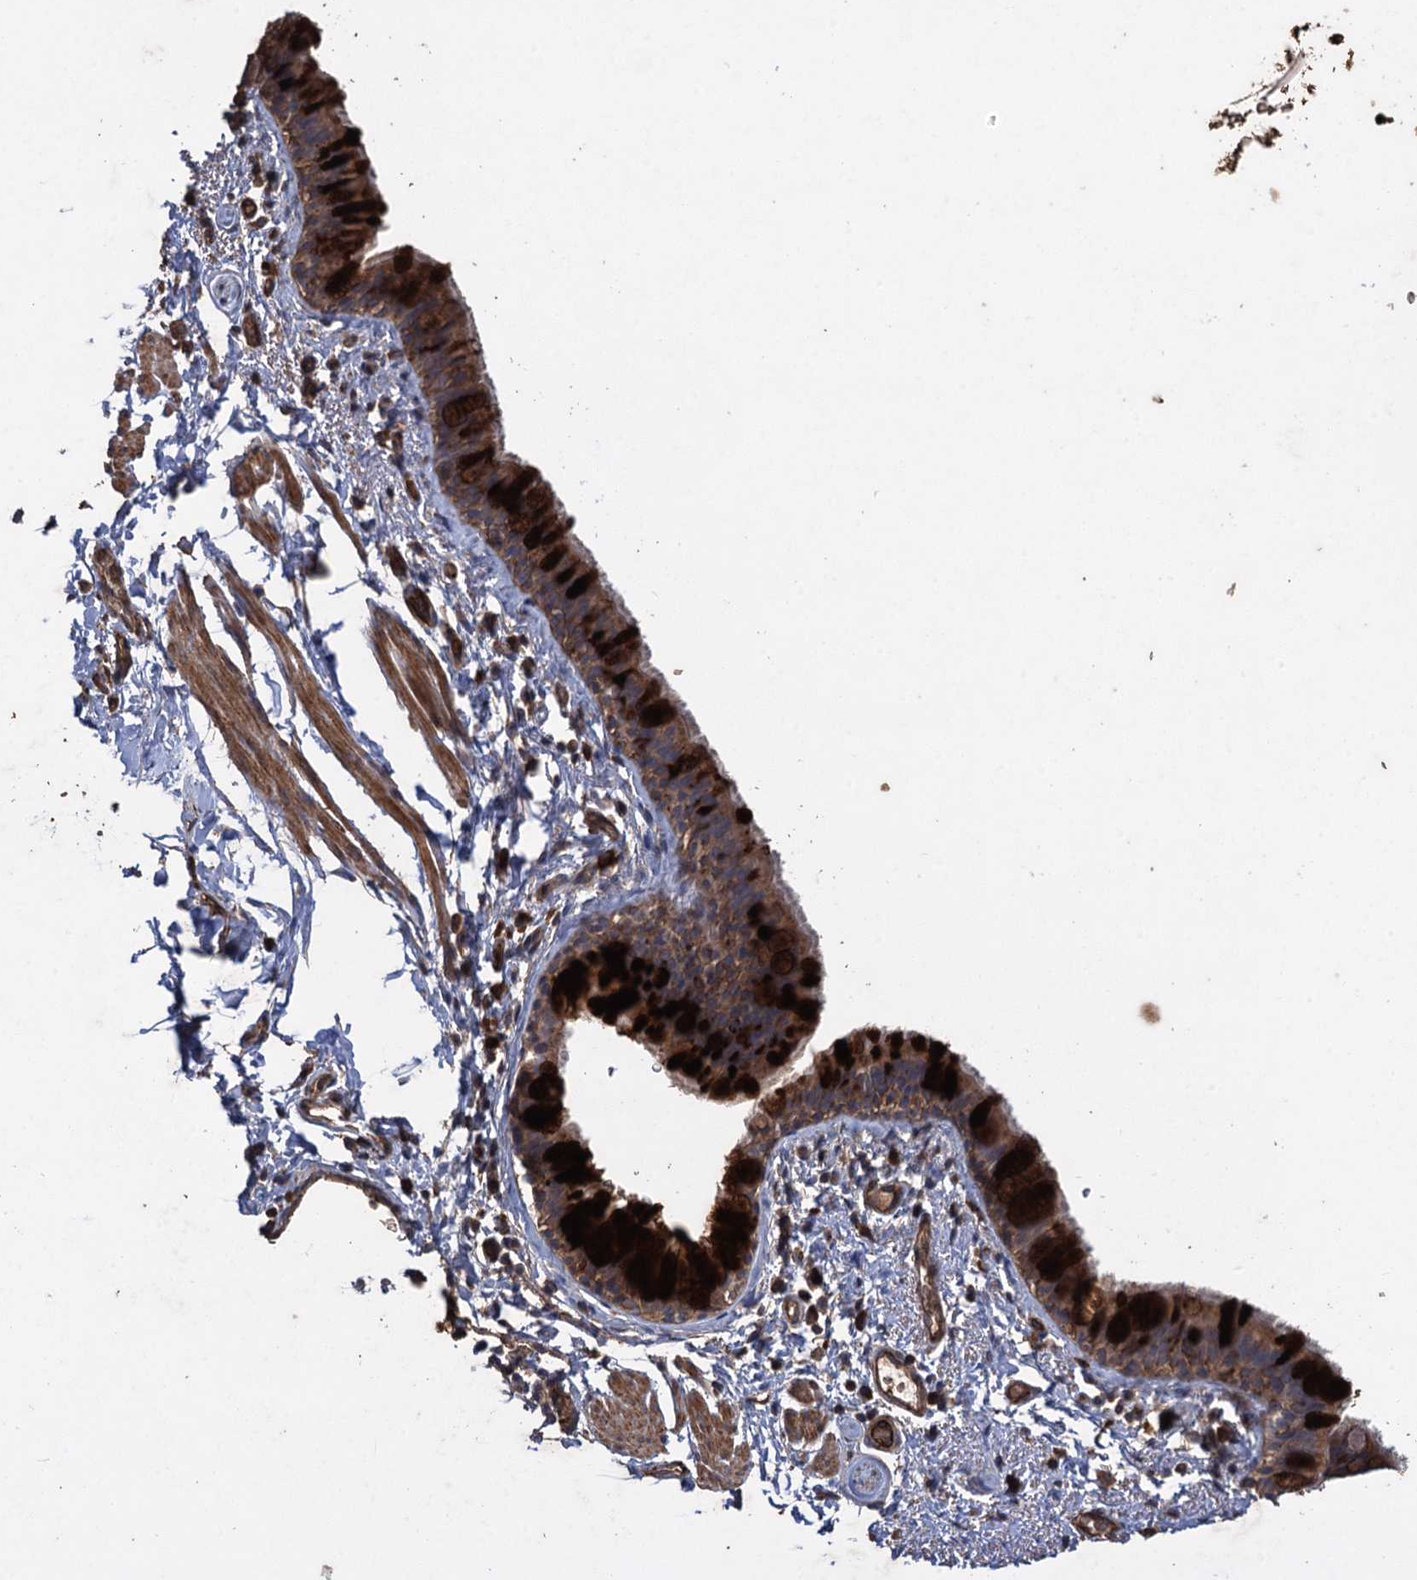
{"staining": {"intensity": "strong", "quantity": ">75%", "location": "cytoplasmic/membranous"}, "tissue": "bronchus", "cell_type": "Respiratory epithelial cells", "image_type": "normal", "snomed": [{"axis": "morphology", "description": "Normal tissue, NOS"}, {"axis": "topography", "description": "Cartilage tissue"}, {"axis": "topography", "description": "Bronchus"}], "caption": "The immunohistochemical stain shows strong cytoplasmic/membranous positivity in respiratory epithelial cells of unremarkable bronchus. (Brightfield microscopy of DAB IHC at high magnification).", "gene": "TXNDC11", "patient": {"sex": "female", "age": 36}}